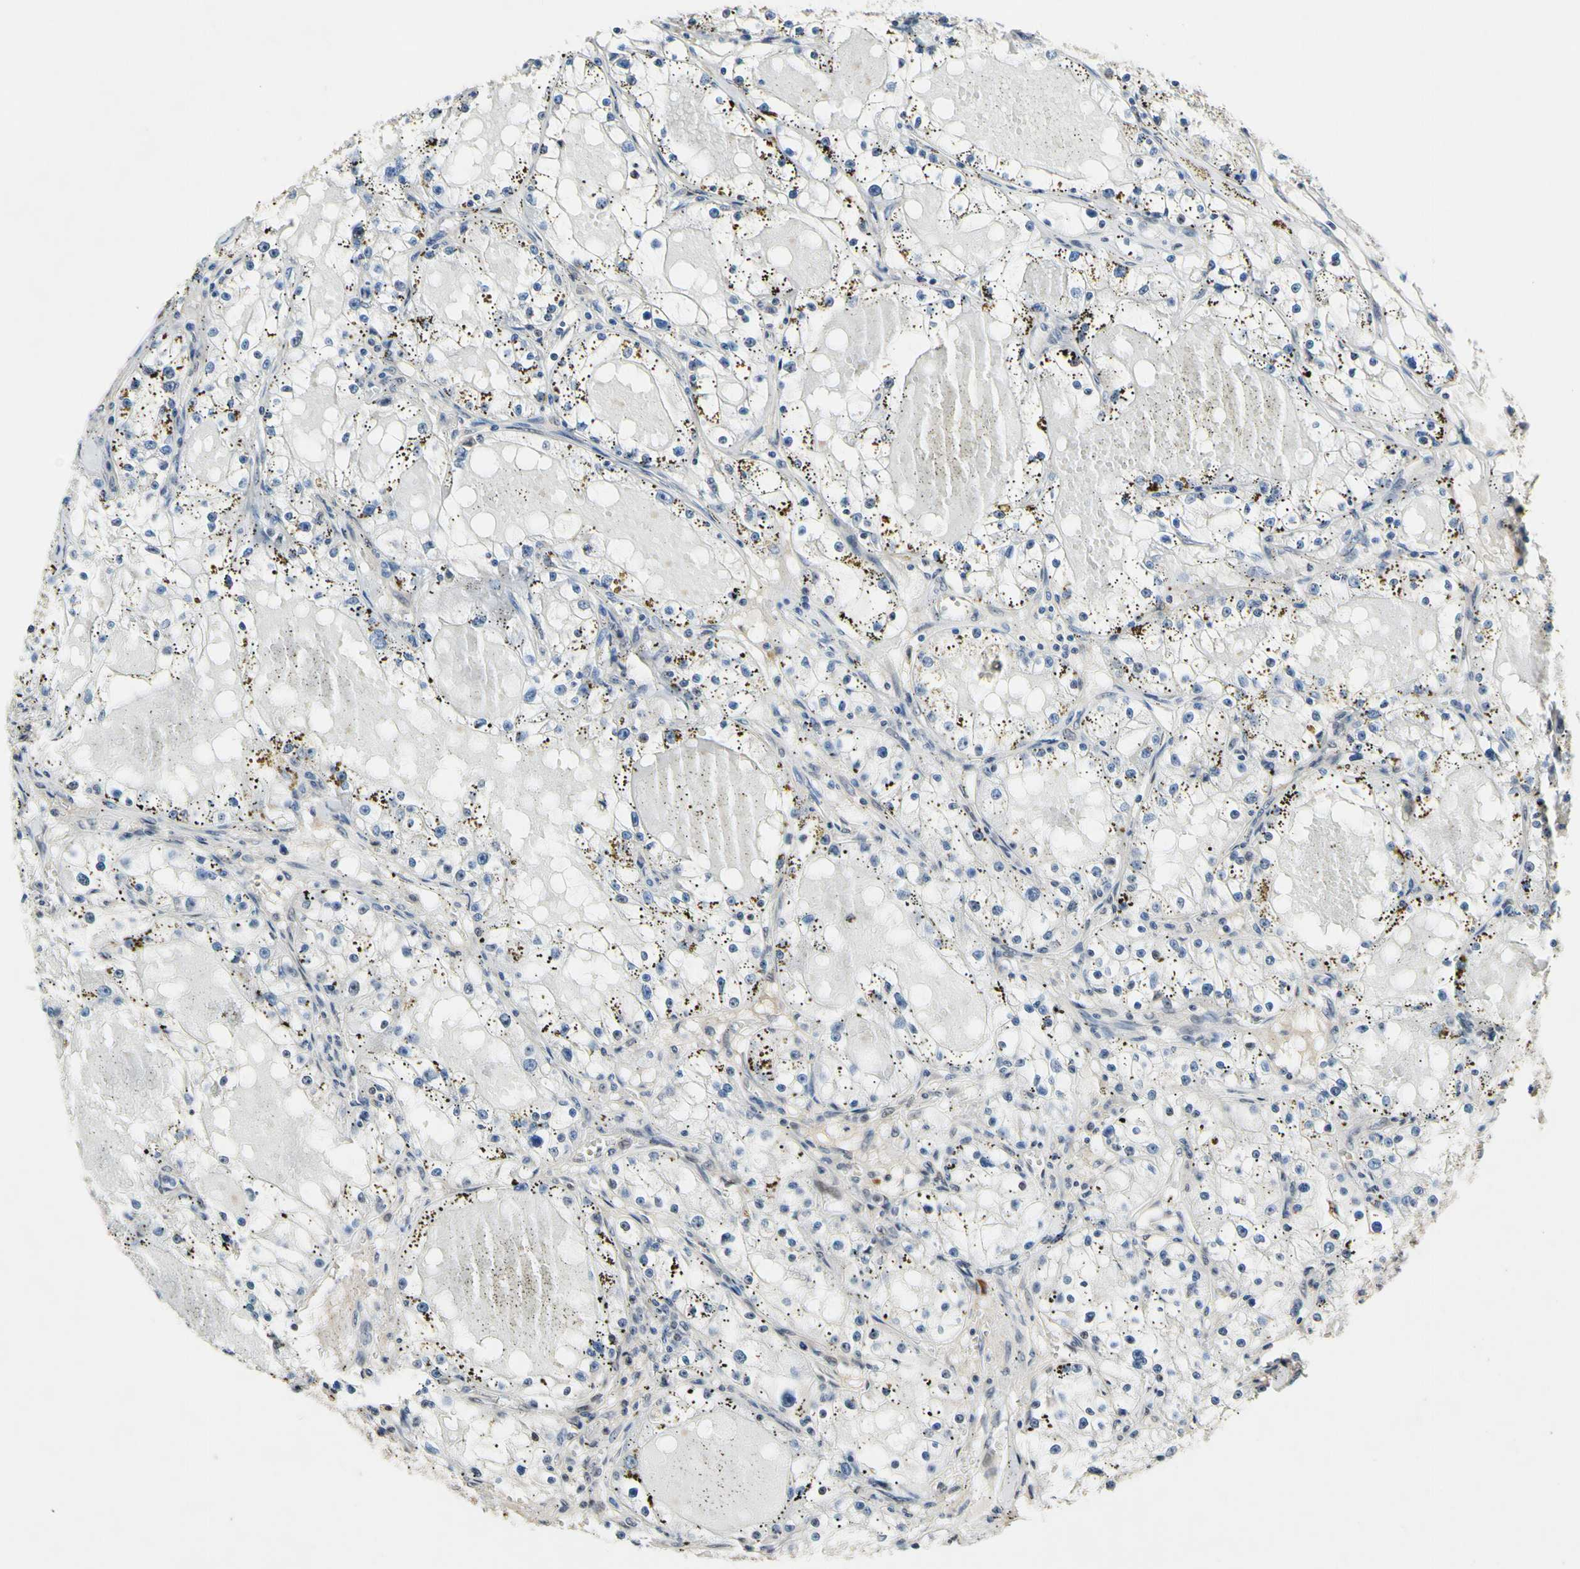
{"staining": {"intensity": "negative", "quantity": "none", "location": "none"}, "tissue": "renal cancer", "cell_type": "Tumor cells", "image_type": "cancer", "snomed": [{"axis": "morphology", "description": "Adenocarcinoma, NOS"}, {"axis": "topography", "description": "Kidney"}], "caption": "A high-resolution image shows IHC staining of adenocarcinoma (renal), which reveals no significant staining in tumor cells.", "gene": "PSMD10", "patient": {"sex": "male", "age": 56}}